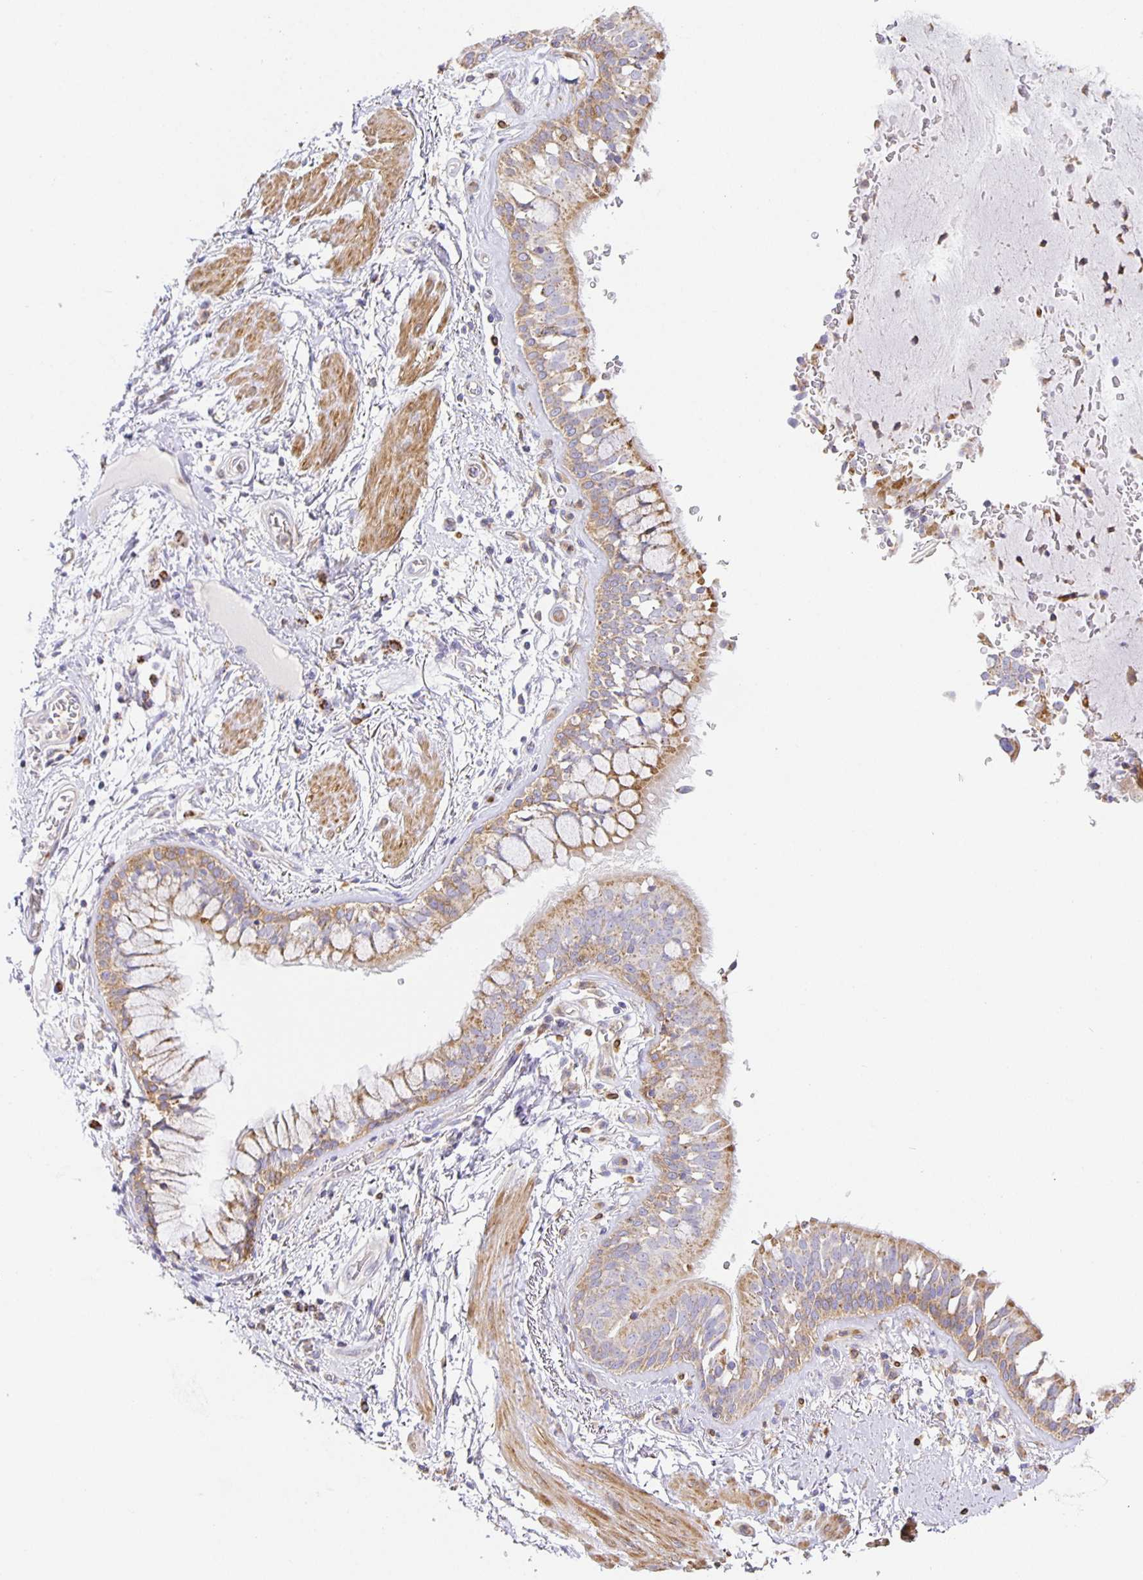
{"staining": {"intensity": "negative", "quantity": "none", "location": "none"}, "tissue": "adipose tissue", "cell_type": "Adipocytes", "image_type": "normal", "snomed": [{"axis": "morphology", "description": "Normal tissue, NOS"}, {"axis": "morphology", "description": "Degeneration, NOS"}, {"axis": "topography", "description": "Cartilage tissue"}, {"axis": "topography", "description": "Lung"}], "caption": "Micrograph shows no significant protein staining in adipocytes of unremarkable adipose tissue.", "gene": "FLRT3", "patient": {"sex": "female", "age": 61}}